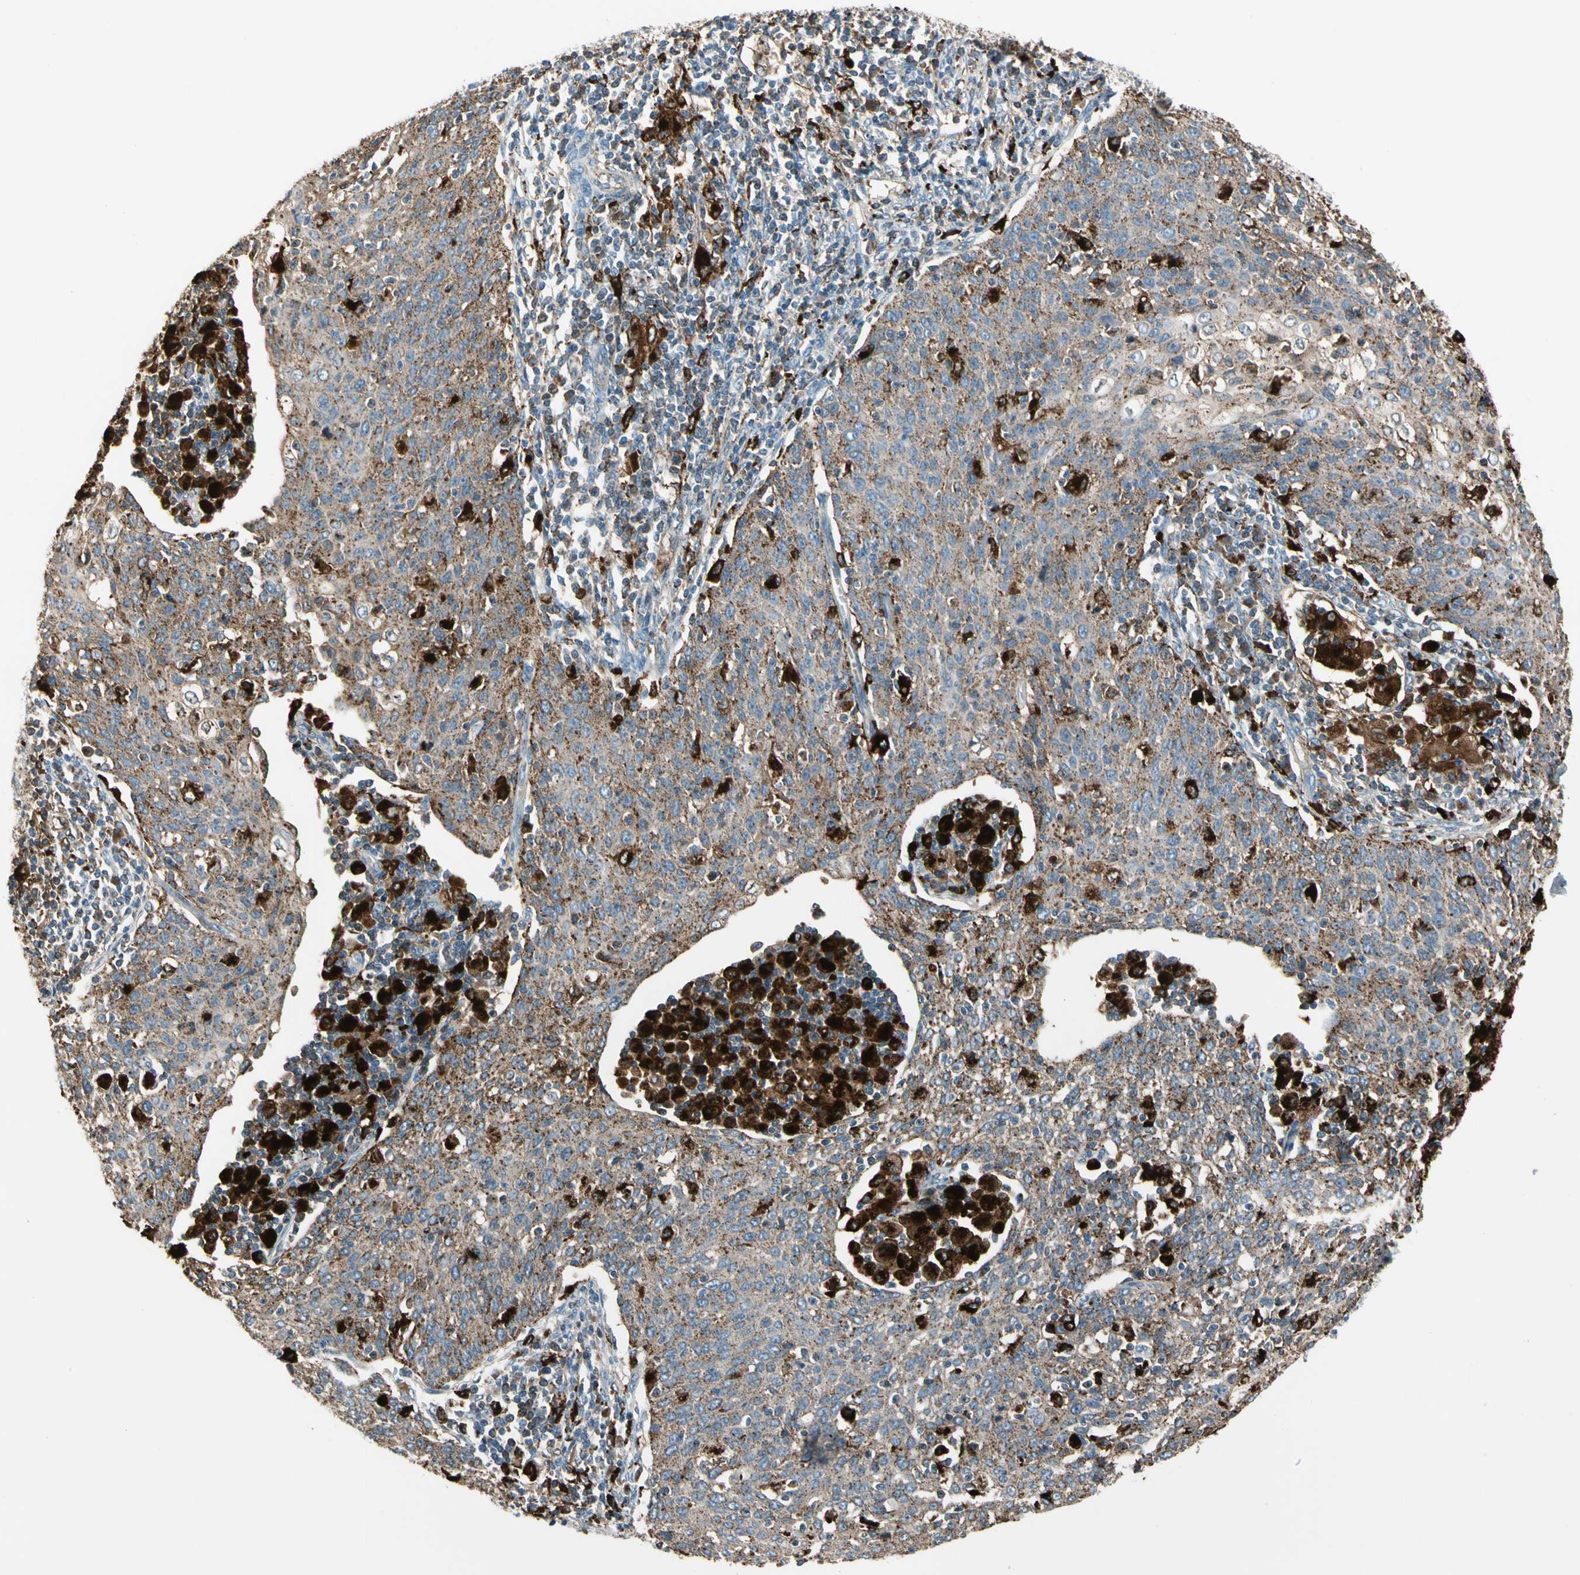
{"staining": {"intensity": "moderate", "quantity": ">75%", "location": "cytoplasmic/membranous"}, "tissue": "cervical cancer", "cell_type": "Tumor cells", "image_type": "cancer", "snomed": [{"axis": "morphology", "description": "Squamous cell carcinoma, NOS"}, {"axis": "topography", "description": "Cervix"}], "caption": "Human squamous cell carcinoma (cervical) stained with a protein marker exhibits moderate staining in tumor cells.", "gene": "GM2A", "patient": {"sex": "female", "age": 38}}